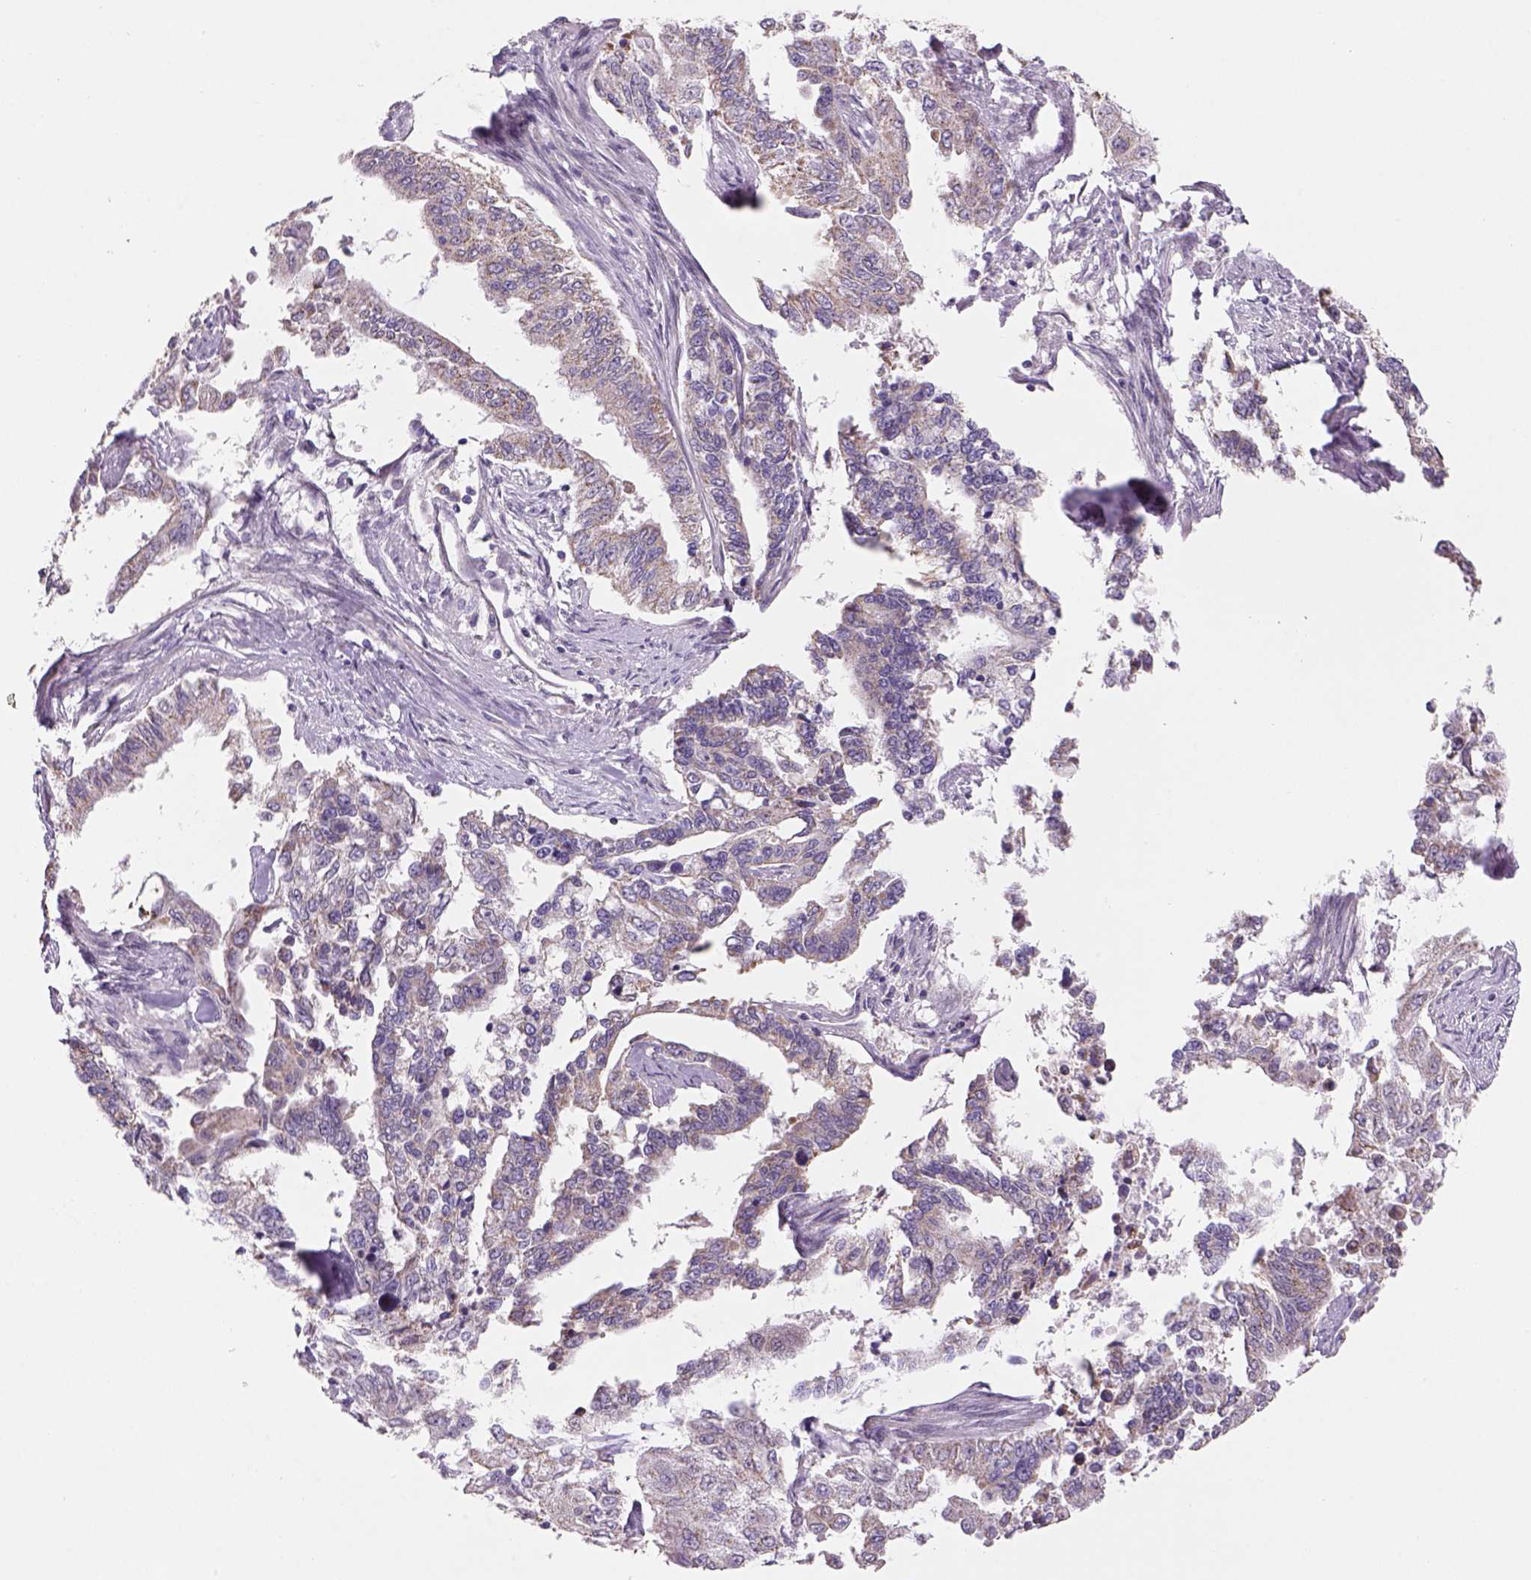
{"staining": {"intensity": "weak", "quantity": "<25%", "location": "cytoplasmic/membranous"}, "tissue": "endometrial cancer", "cell_type": "Tumor cells", "image_type": "cancer", "snomed": [{"axis": "morphology", "description": "Adenocarcinoma, NOS"}, {"axis": "topography", "description": "Uterus"}], "caption": "An immunohistochemistry (IHC) micrograph of endometrial cancer (adenocarcinoma) is shown. There is no staining in tumor cells of endometrial cancer (adenocarcinoma).", "gene": "ADGRV1", "patient": {"sex": "female", "age": 59}}